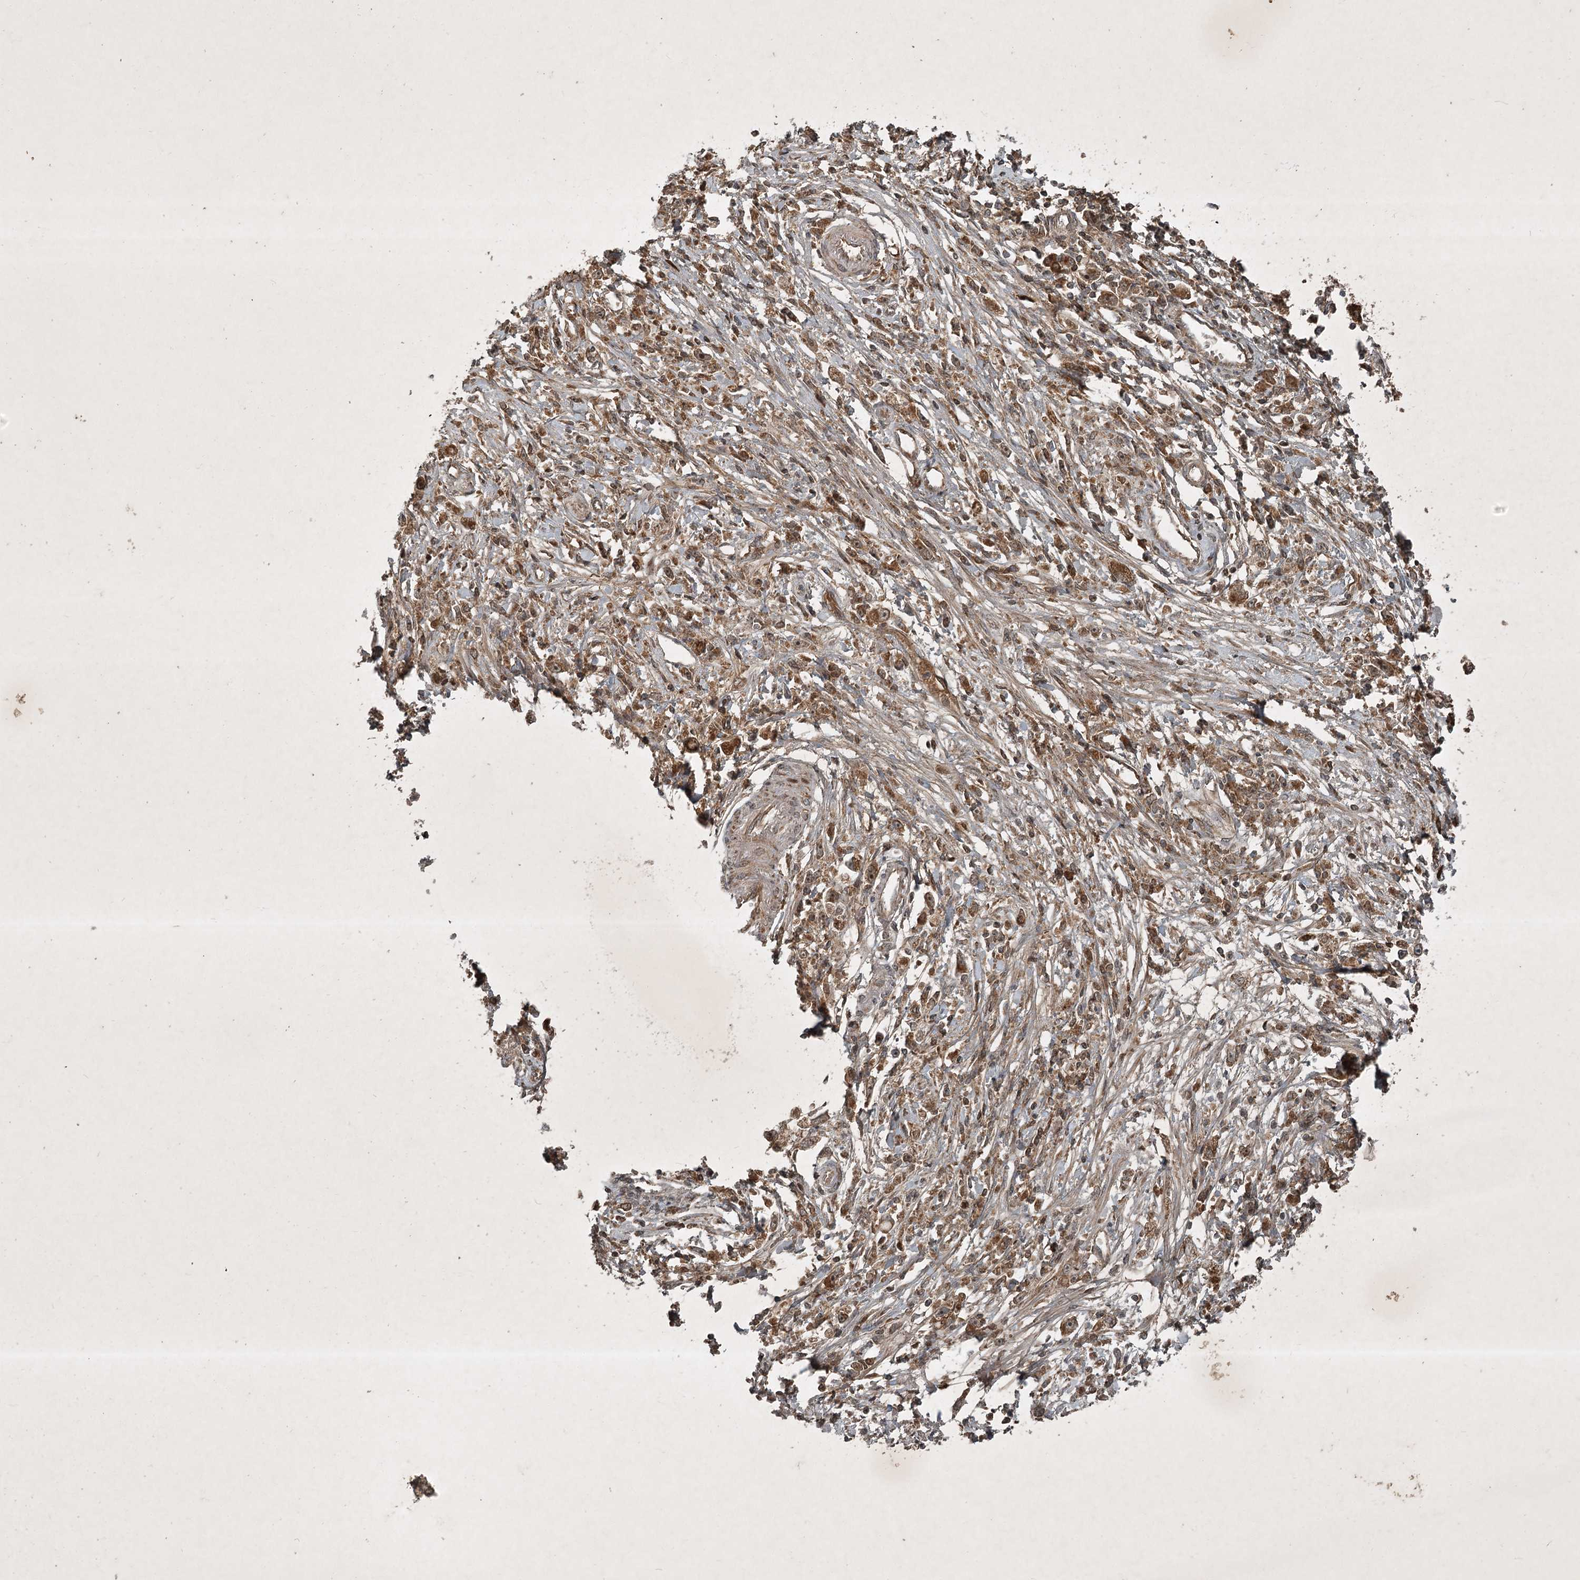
{"staining": {"intensity": "moderate", "quantity": ">75%", "location": "cytoplasmic/membranous"}, "tissue": "stomach cancer", "cell_type": "Tumor cells", "image_type": "cancer", "snomed": [{"axis": "morphology", "description": "Adenocarcinoma, NOS"}, {"axis": "topography", "description": "Stomach"}], "caption": "DAB immunohistochemical staining of stomach cancer (adenocarcinoma) demonstrates moderate cytoplasmic/membranous protein staining in about >75% of tumor cells. The protein of interest is stained brown, and the nuclei are stained in blue (DAB IHC with brightfield microscopy, high magnification).", "gene": "UNC93A", "patient": {"sex": "female", "age": 59}}